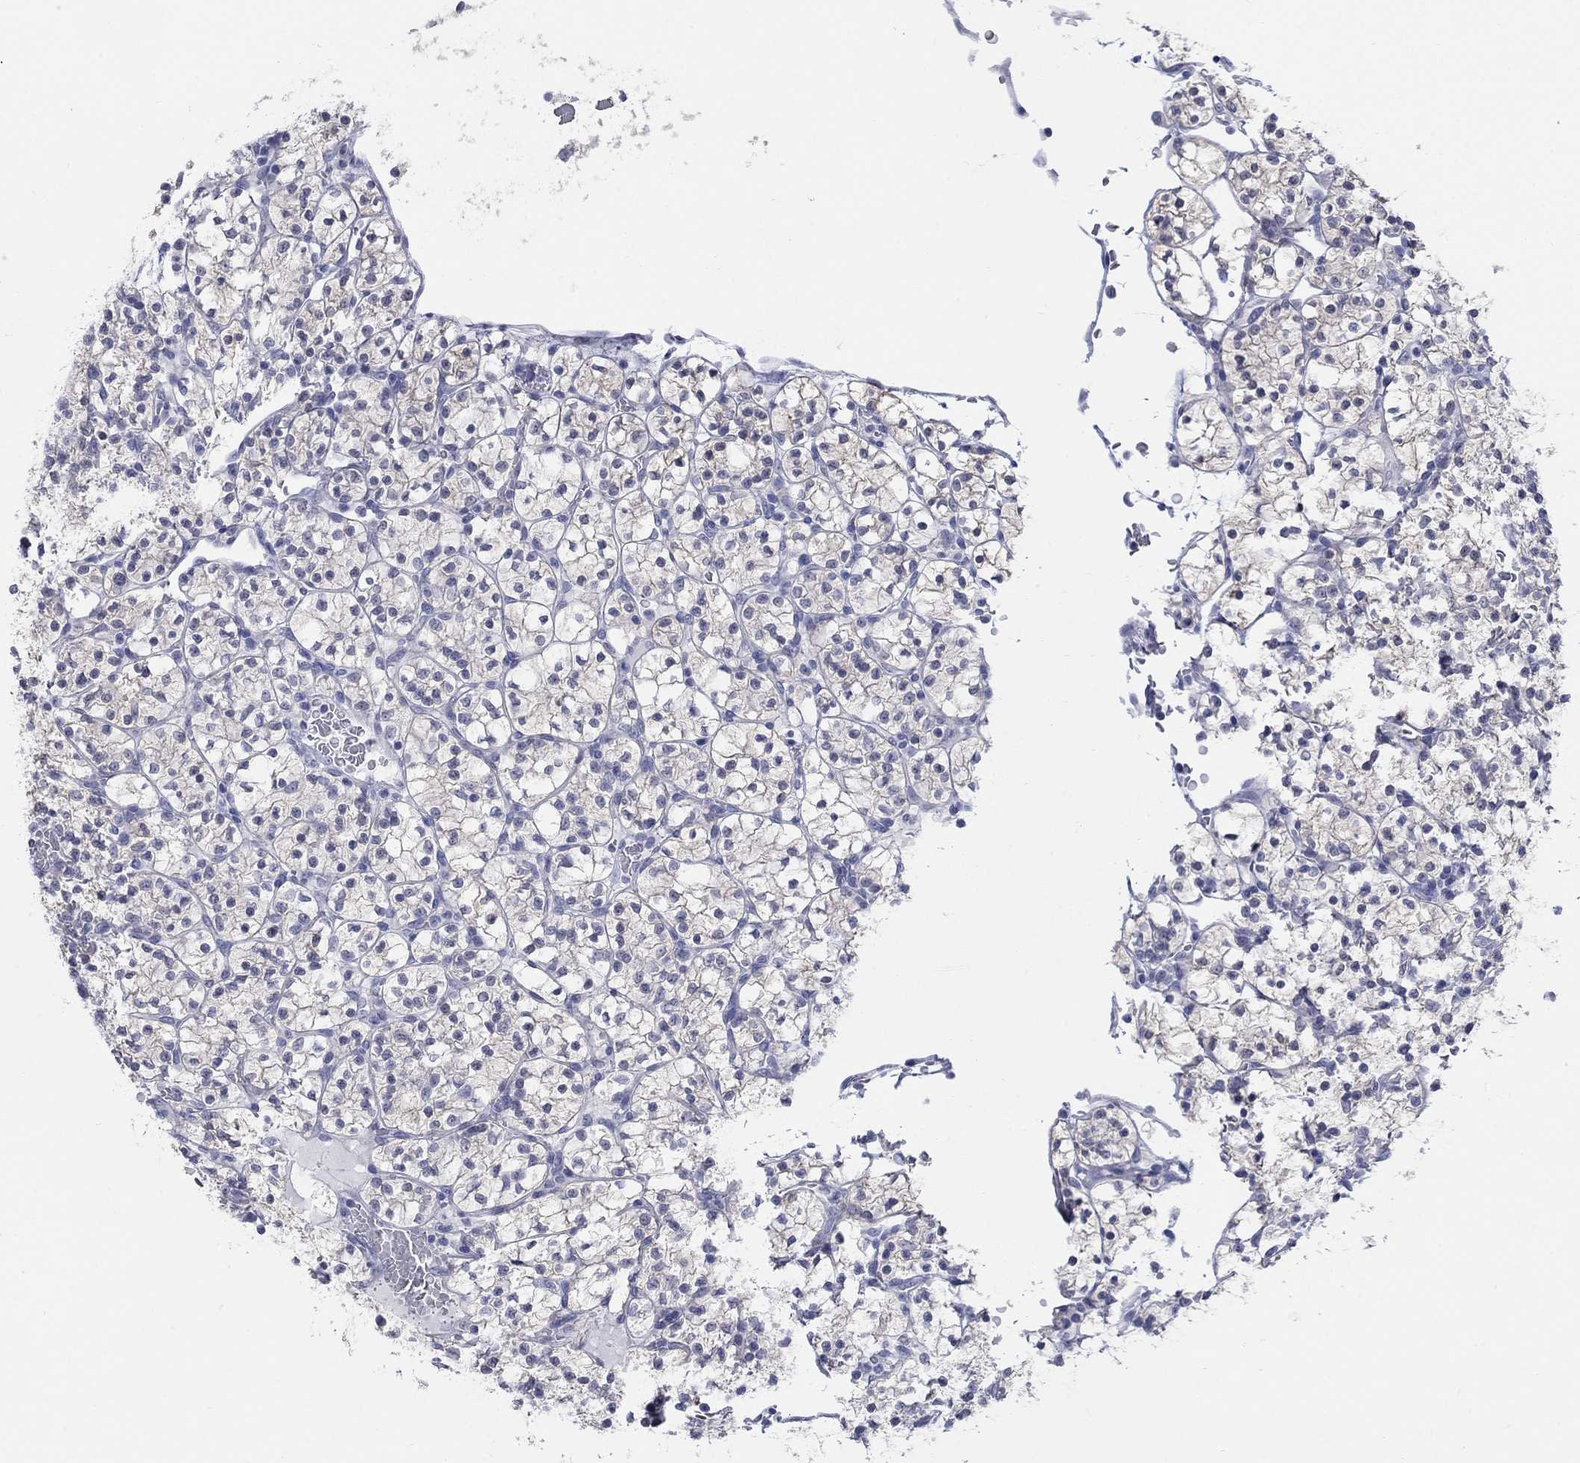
{"staining": {"intensity": "negative", "quantity": "none", "location": "none"}, "tissue": "renal cancer", "cell_type": "Tumor cells", "image_type": "cancer", "snomed": [{"axis": "morphology", "description": "Adenocarcinoma, NOS"}, {"axis": "topography", "description": "Kidney"}], "caption": "There is no significant expression in tumor cells of renal adenocarcinoma.", "gene": "ATP6V1G2", "patient": {"sex": "female", "age": 89}}